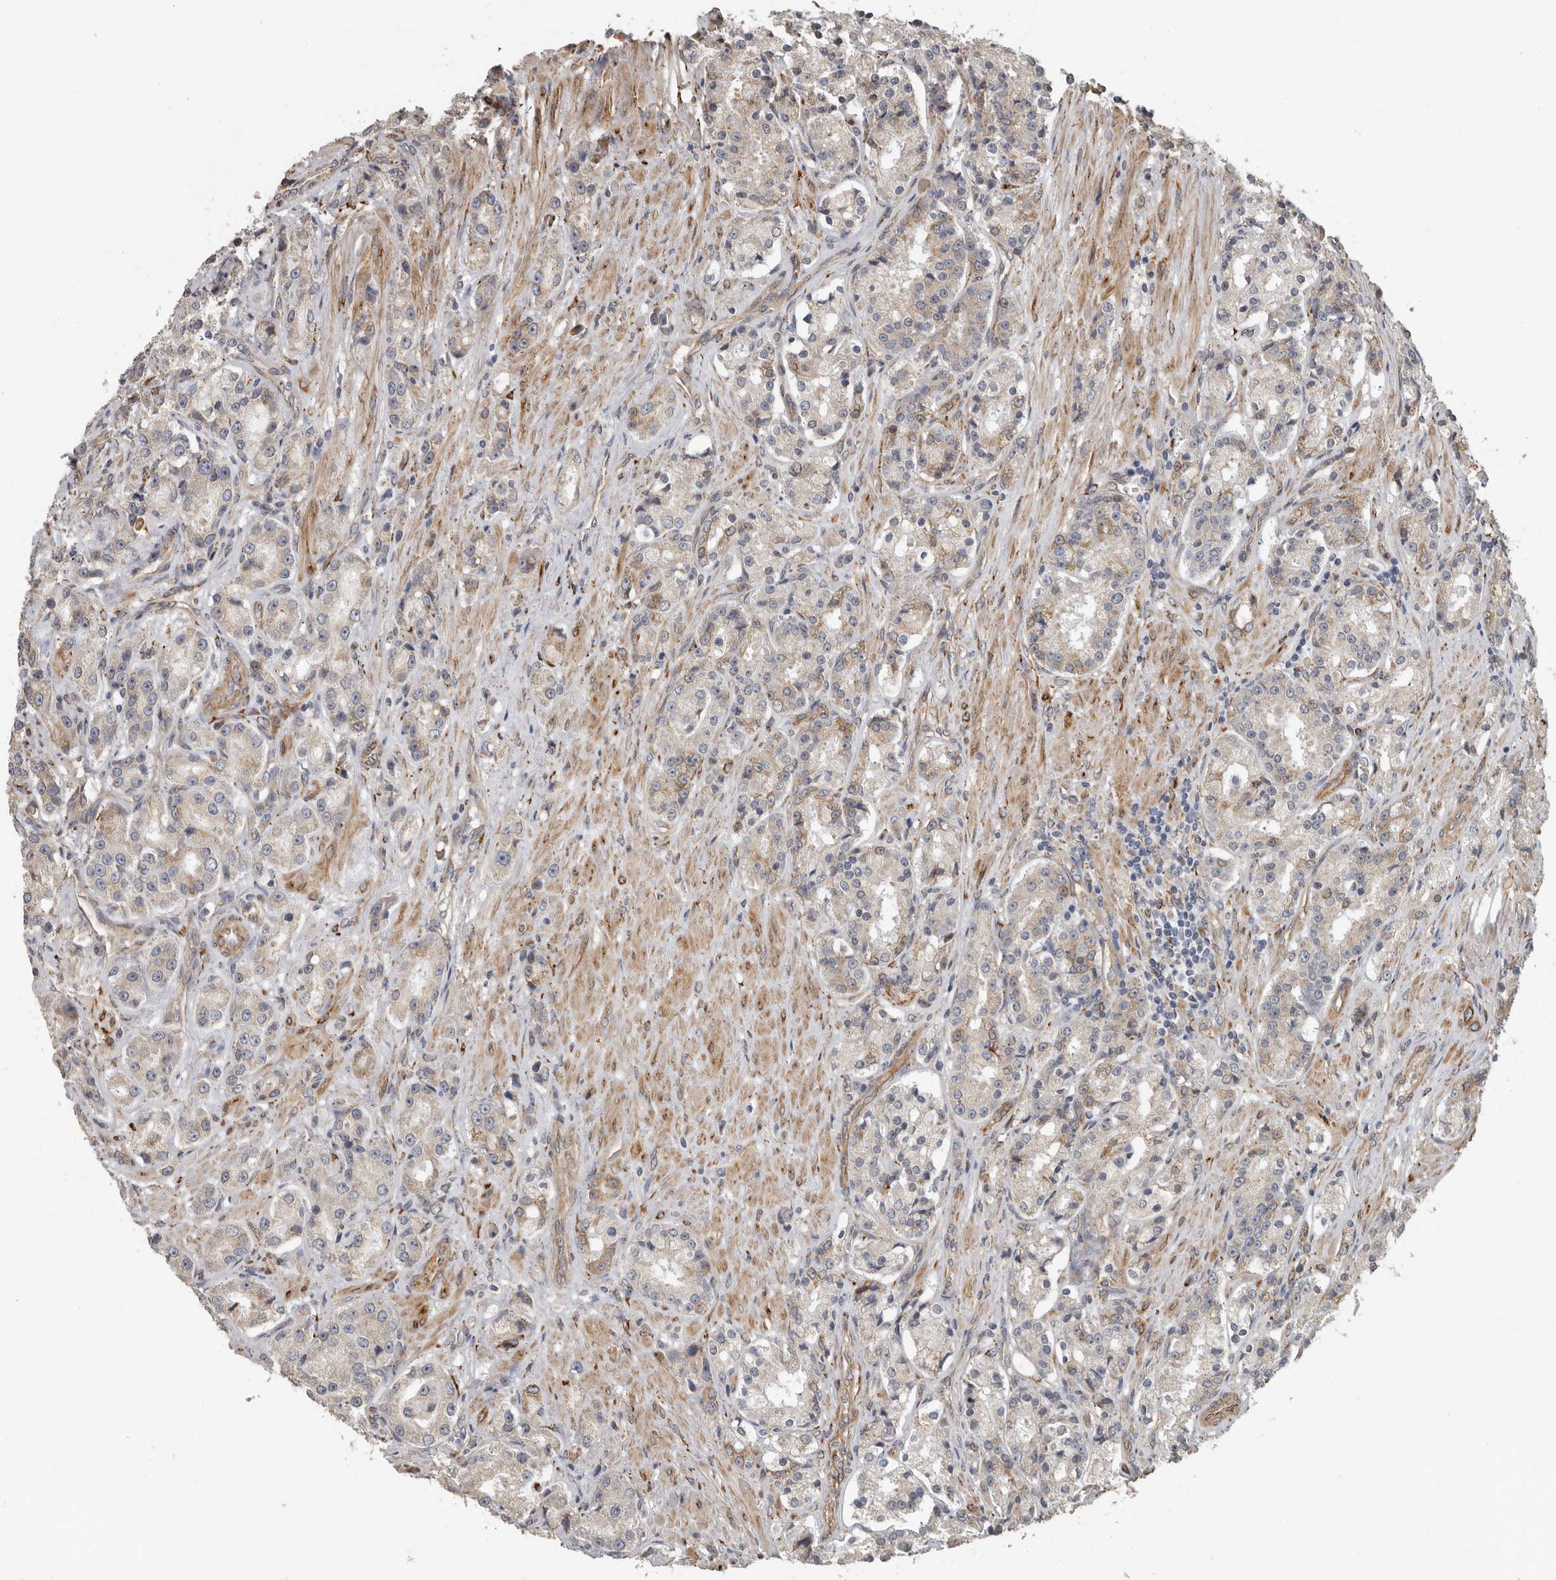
{"staining": {"intensity": "weak", "quantity": "25%-75%", "location": "cytoplasmic/membranous"}, "tissue": "prostate cancer", "cell_type": "Tumor cells", "image_type": "cancer", "snomed": [{"axis": "morphology", "description": "Adenocarcinoma, High grade"}, {"axis": "topography", "description": "Prostate"}], "caption": "Immunohistochemical staining of human prostate cancer (adenocarcinoma (high-grade)) displays weak cytoplasmic/membranous protein positivity in about 25%-75% of tumor cells.", "gene": "CEP350", "patient": {"sex": "male", "age": 60}}